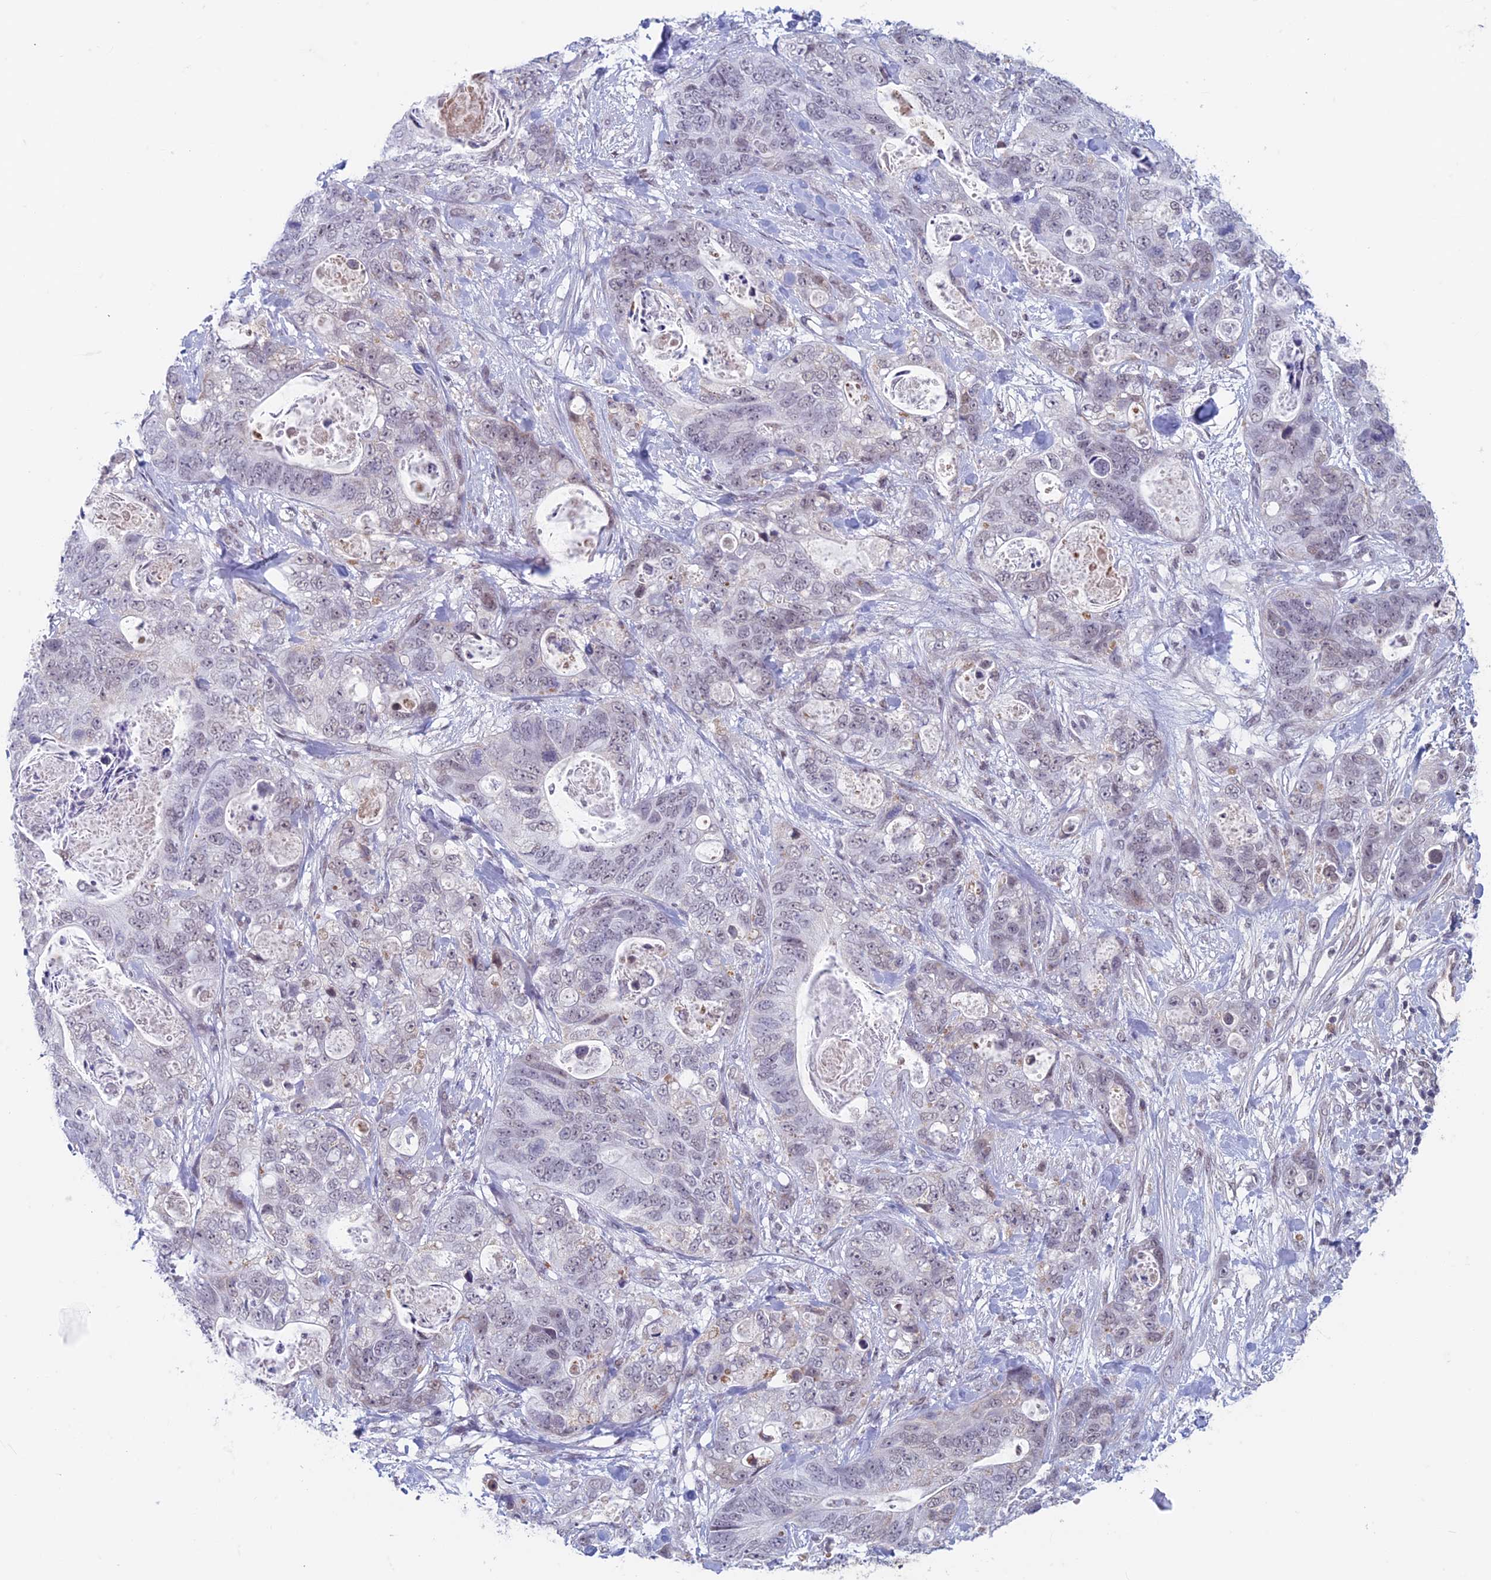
{"staining": {"intensity": "negative", "quantity": "none", "location": "none"}, "tissue": "stomach cancer", "cell_type": "Tumor cells", "image_type": "cancer", "snomed": [{"axis": "morphology", "description": "Normal tissue, NOS"}, {"axis": "morphology", "description": "Adenocarcinoma, NOS"}, {"axis": "topography", "description": "Stomach"}], "caption": "Histopathology image shows no significant protein positivity in tumor cells of stomach adenocarcinoma.", "gene": "ASH2L", "patient": {"sex": "female", "age": 89}}